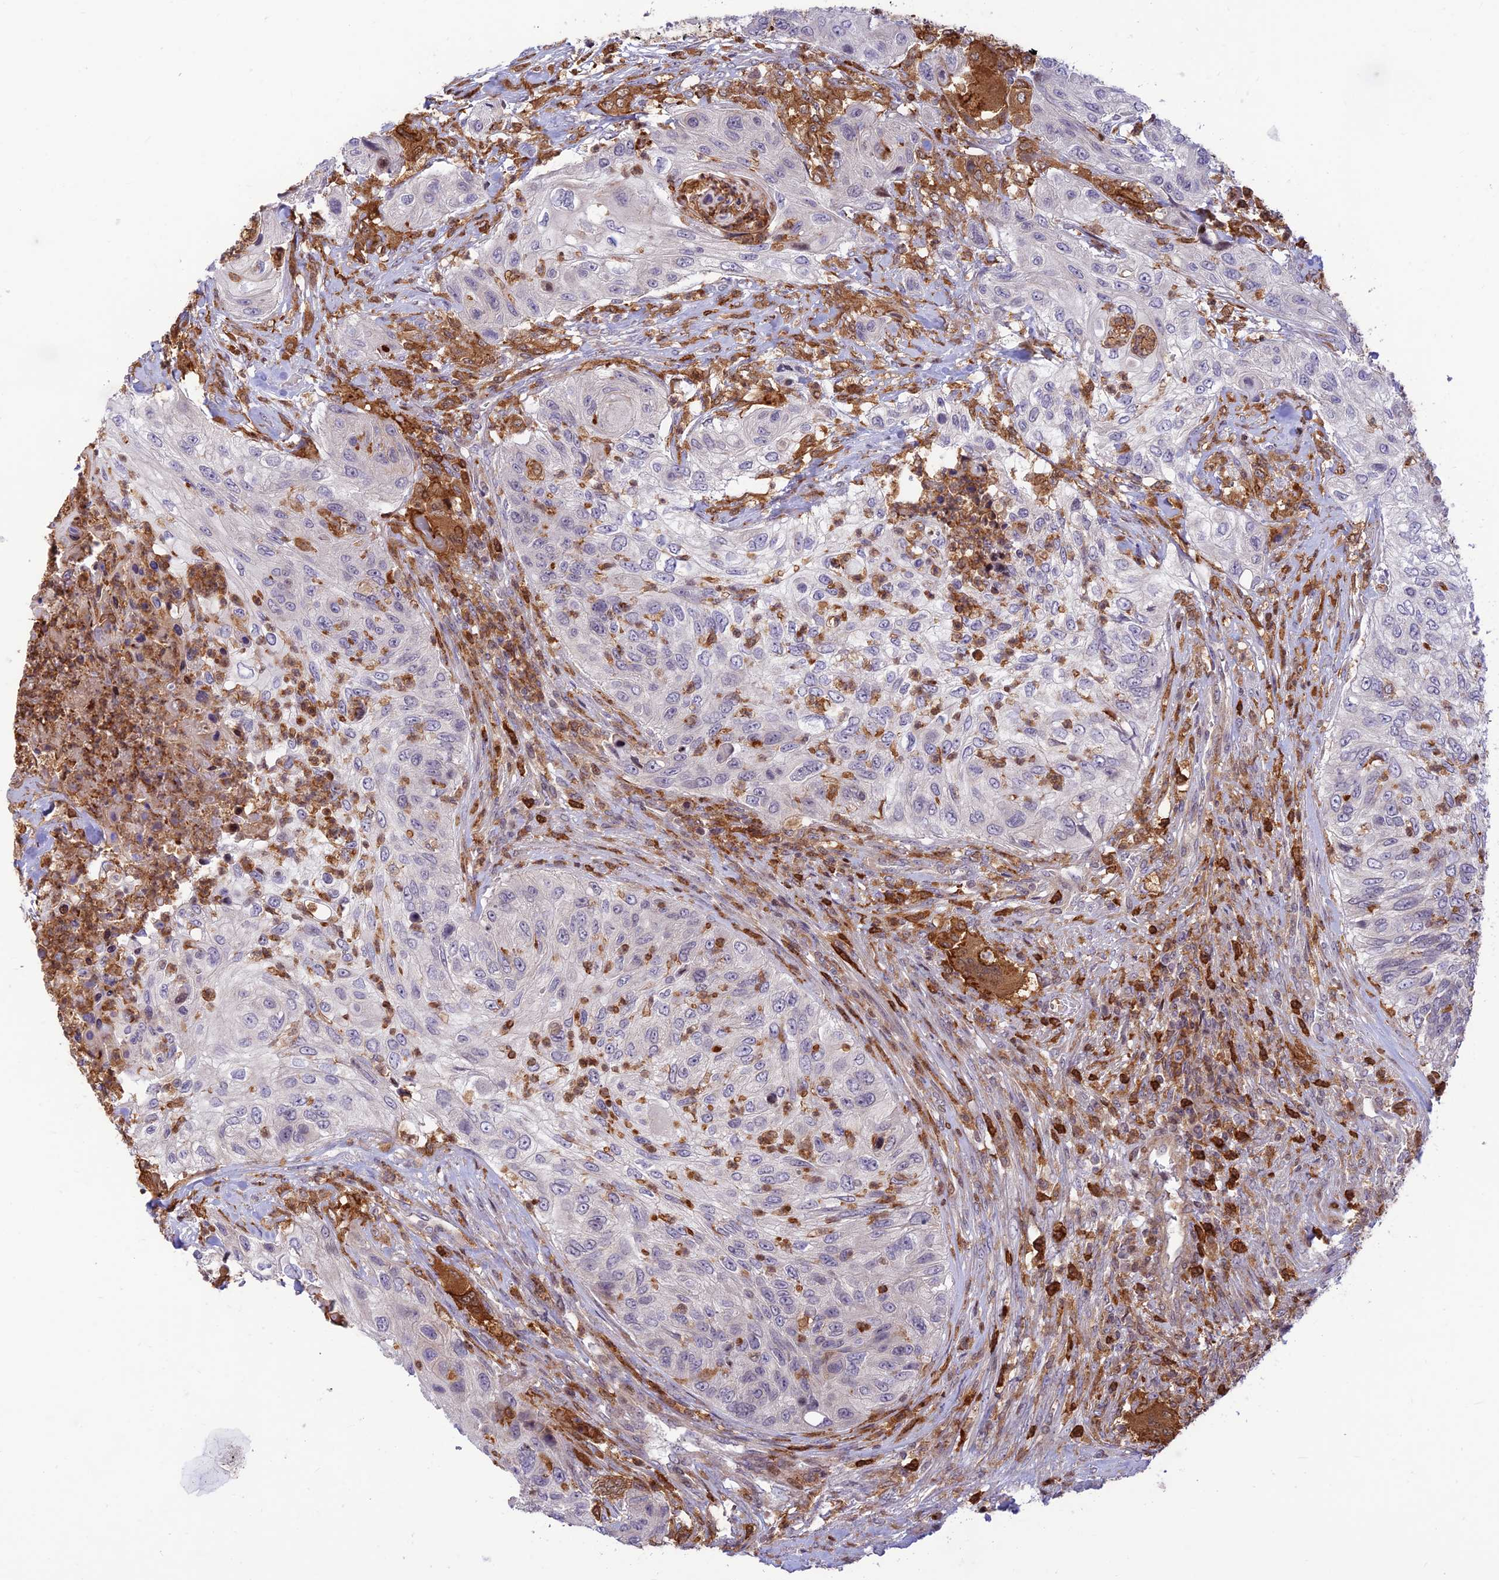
{"staining": {"intensity": "negative", "quantity": "none", "location": "none"}, "tissue": "urothelial cancer", "cell_type": "Tumor cells", "image_type": "cancer", "snomed": [{"axis": "morphology", "description": "Urothelial carcinoma, High grade"}, {"axis": "topography", "description": "Urinary bladder"}], "caption": "The micrograph displays no staining of tumor cells in urothelial cancer. (DAB (3,3'-diaminobenzidine) immunohistochemistry (IHC), high magnification).", "gene": "FAM186B", "patient": {"sex": "female", "age": 60}}